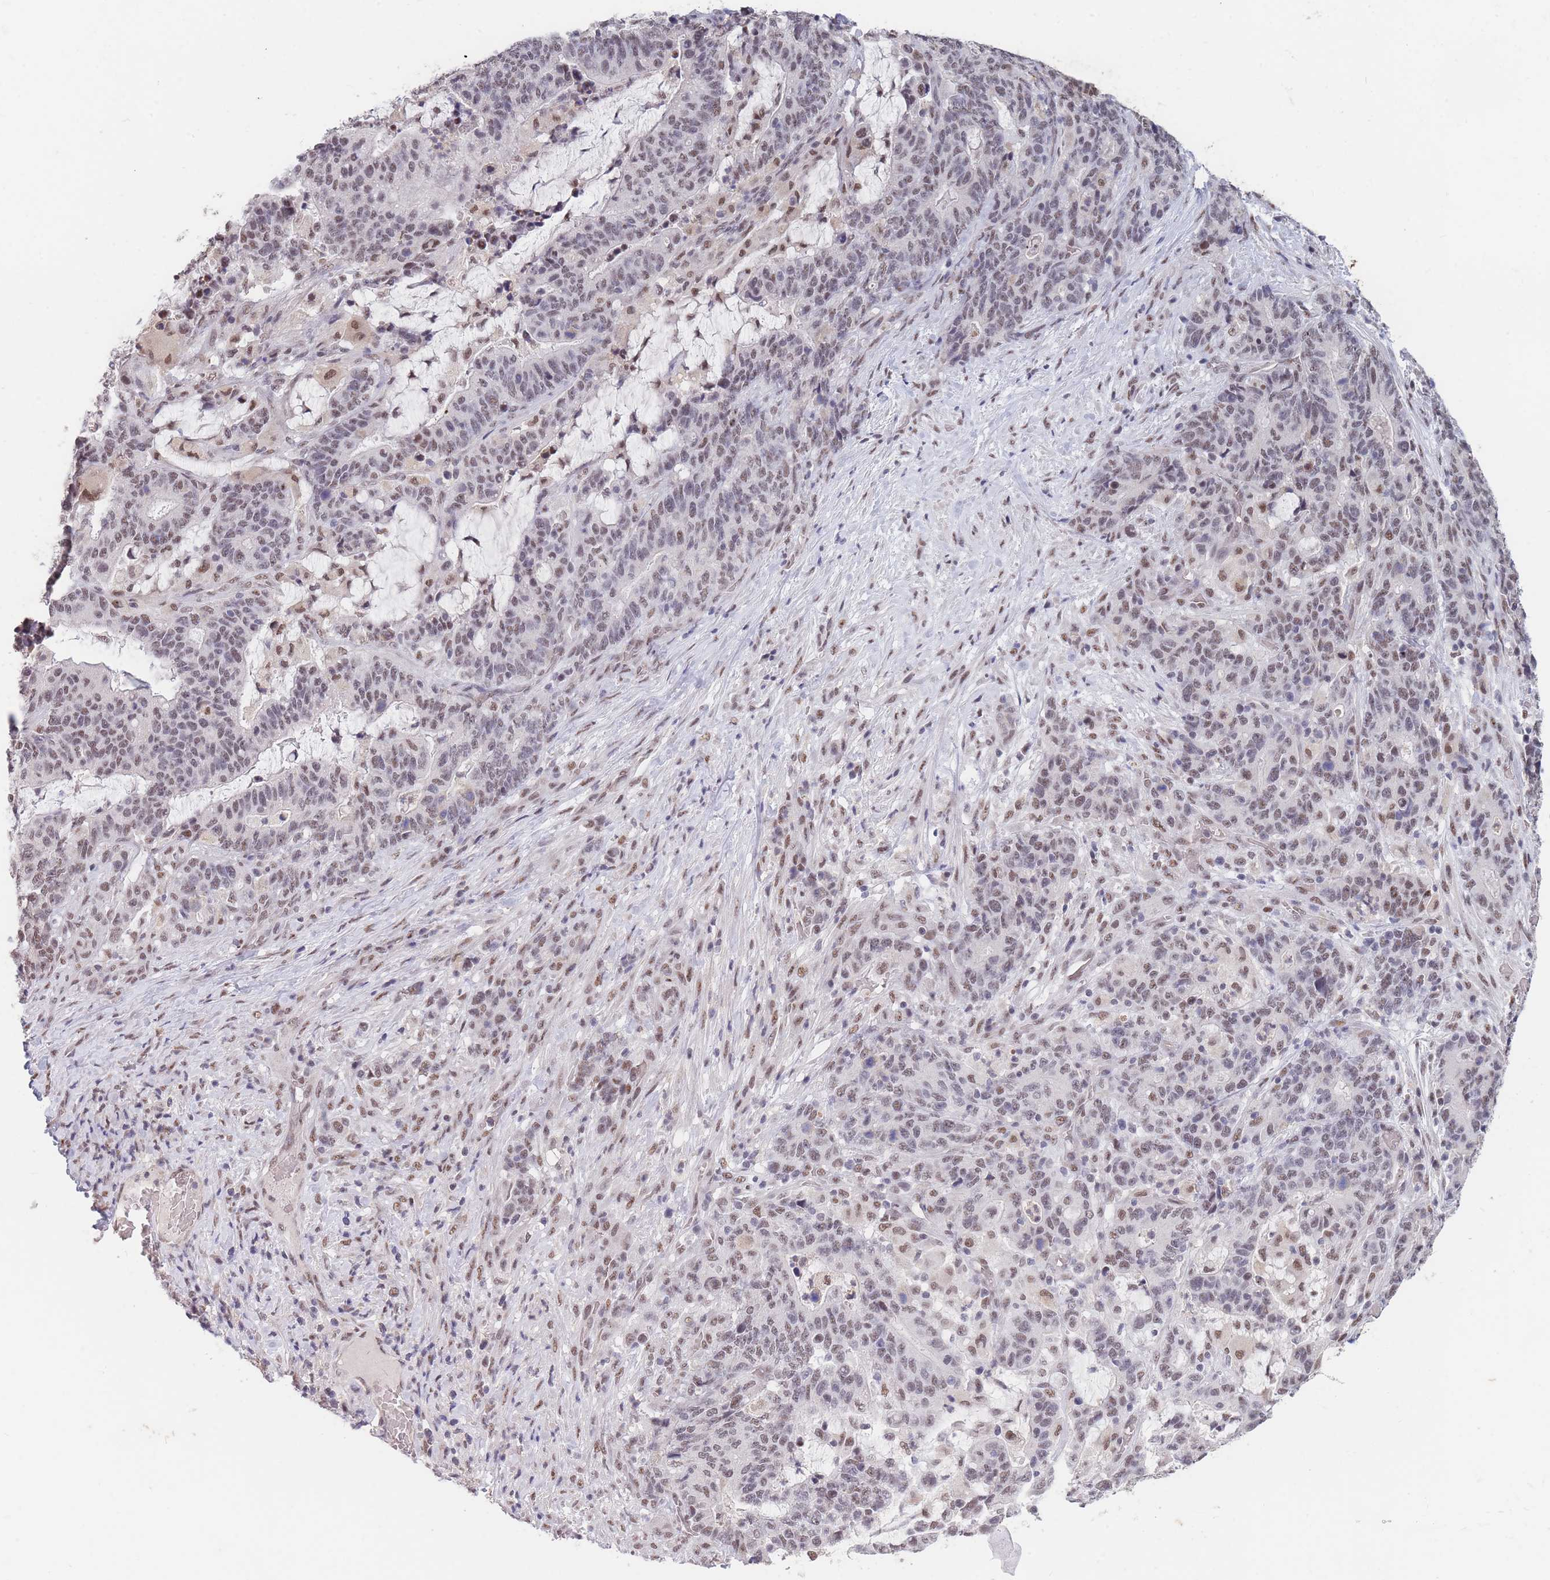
{"staining": {"intensity": "weak", "quantity": "25%-75%", "location": "nuclear"}, "tissue": "stomach cancer", "cell_type": "Tumor cells", "image_type": "cancer", "snomed": [{"axis": "morphology", "description": "Normal tissue, NOS"}, {"axis": "morphology", "description": "Adenocarcinoma, NOS"}, {"axis": "topography", "description": "Stomach"}], "caption": "The histopathology image displays immunohistochemical staining of stomach cancer. There is weak nuclear staining is present in about 25%-75% of tumor cells.", "gene": "SNRPA1", "patient": {"sex": "female", "age": 64}}